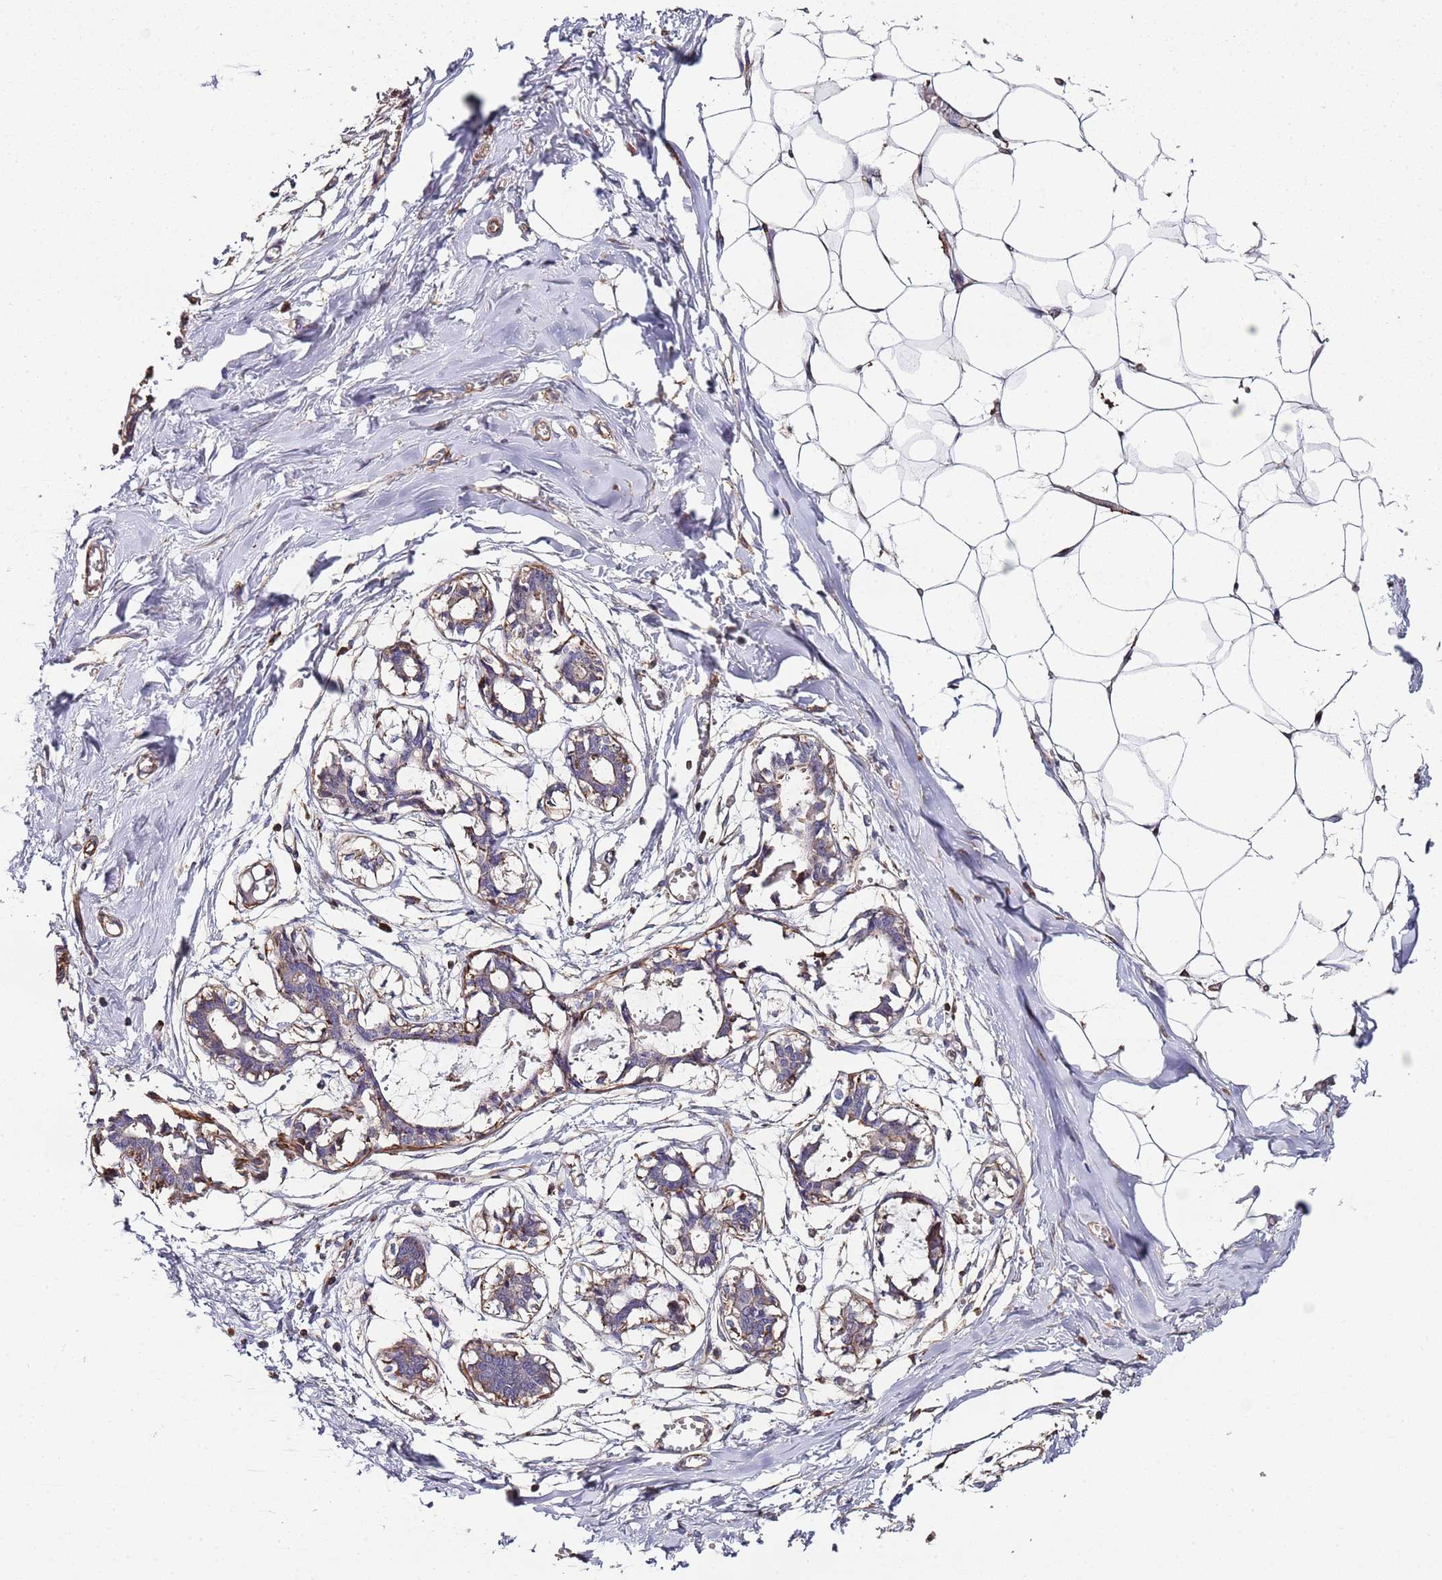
{"staining": {"intensity": "weak", "quantity": ">75%", "location": "cytoplasmic/membranous"}, "tissue": "breast", "cell_type": "Adipocytes", "image_type": "normal", "snomed": [{"axis": "morphology", "description": "Normal tissue, NOS"}, {"axis": "topography", "description": "Breast"}], "caption": "Protein analysis of unremarkable breast reveals weak cytoplasmic/membranous expression in approximately >75% of adipocytes. The staining is performed using DAB brown chromogen to label protein expression. The nuclei are counter-stained blue using hematoxylin.", "gene": "CYP2U1", "patient": {"sex": "female", "age": 27}}